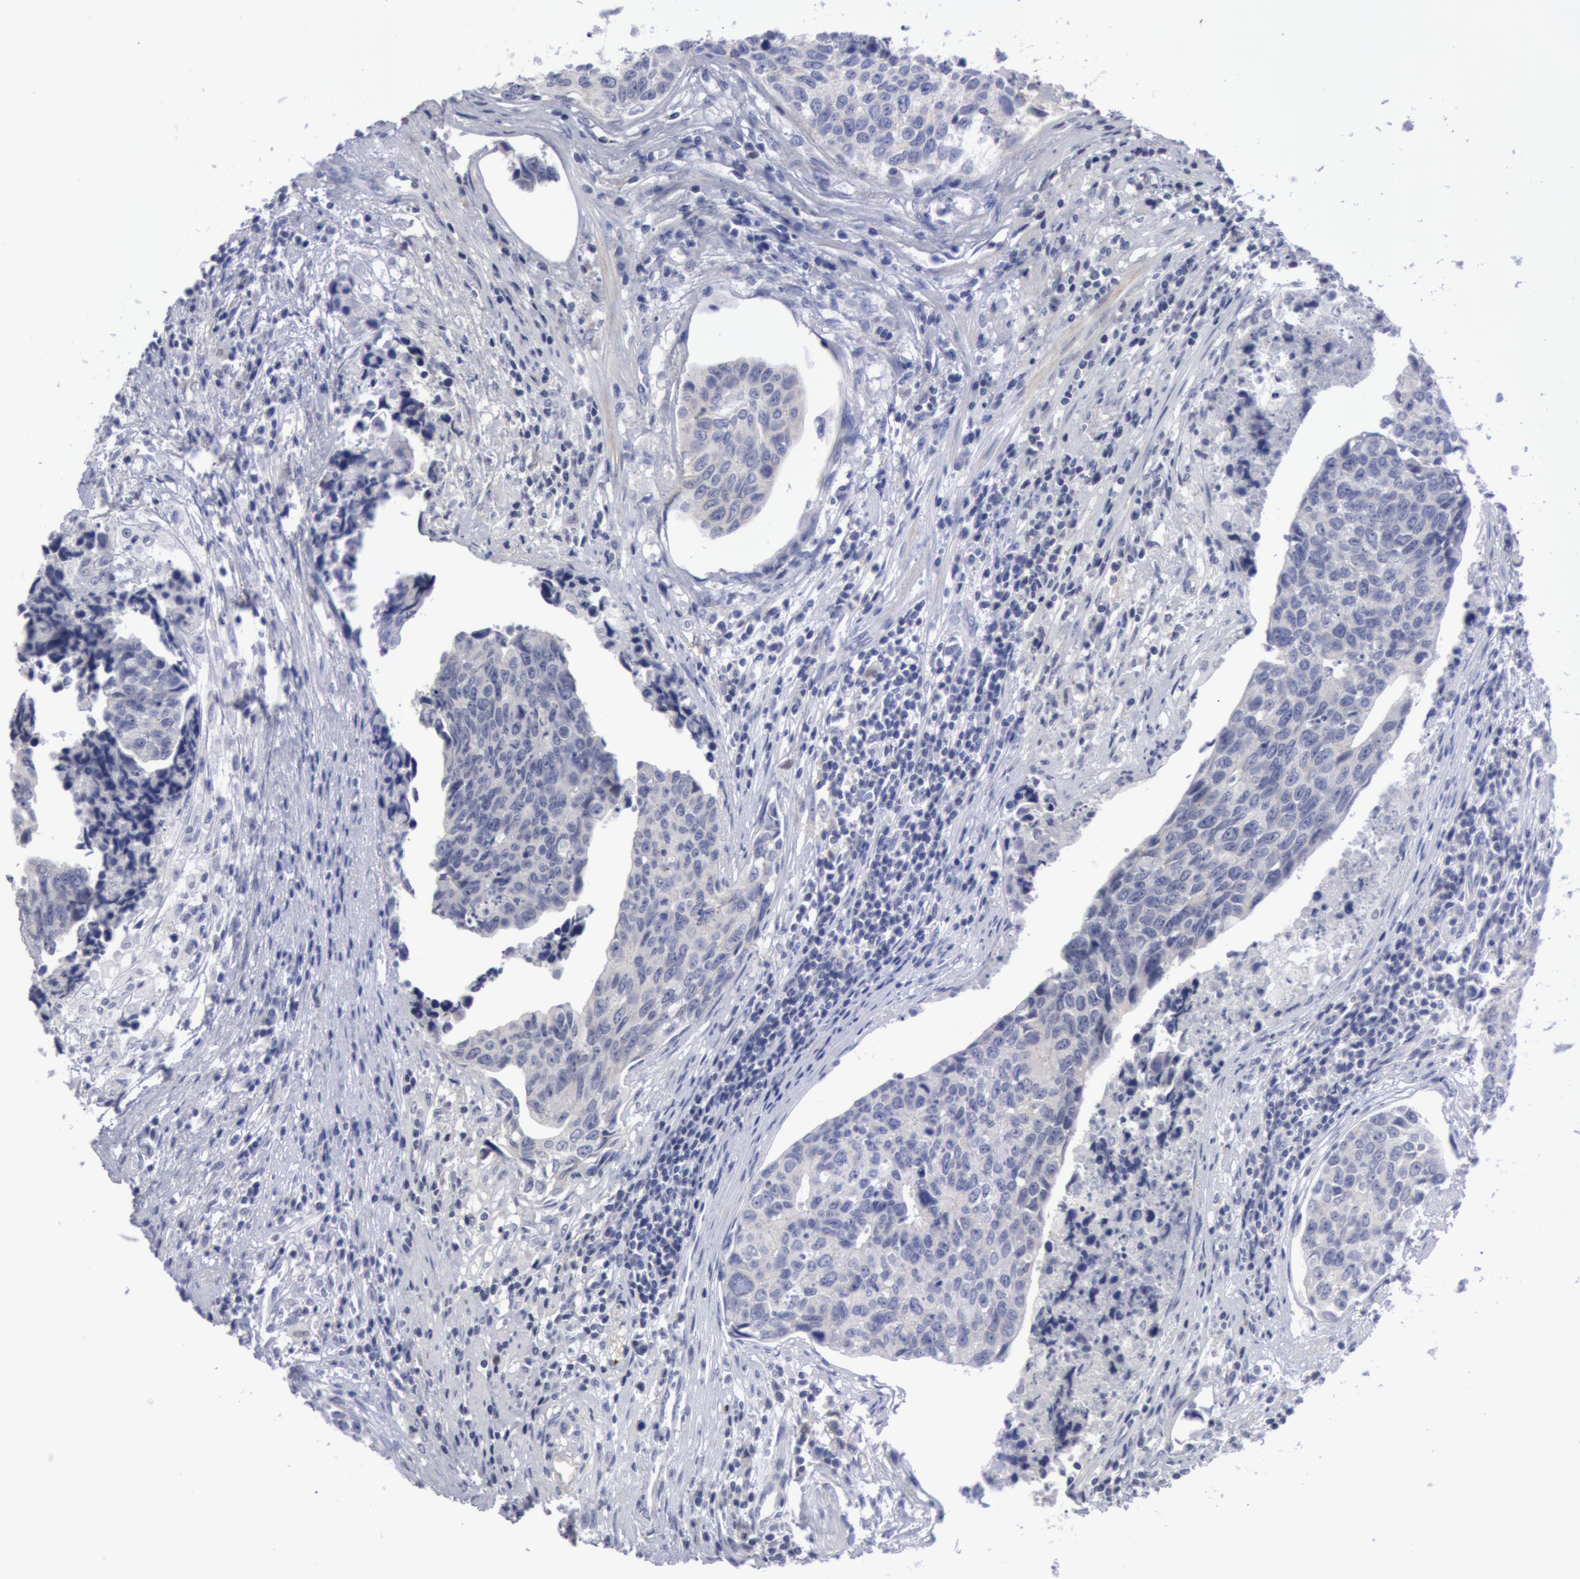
{"staining": {"intensity": "negative", "quantity": "none", "location": "none"}, "tissue": "urothelial cancer", "cell_type": "Tumor cells", "image_type": "cancer", "snomed": [{"axis": "morphology", "description": "Urothelial carcinoma, High grade"}, {"axis": "topography", "description": "Urinary bladder"}], "caption": "Immunohistochemistry (IHC) image of human high-grade urothelial carcinoma stained for a protein (brown), which demonstrates no positivity in tumor cells.", "gene": "NLGN4X", "patient": {"sex": "male", "age": 81}}